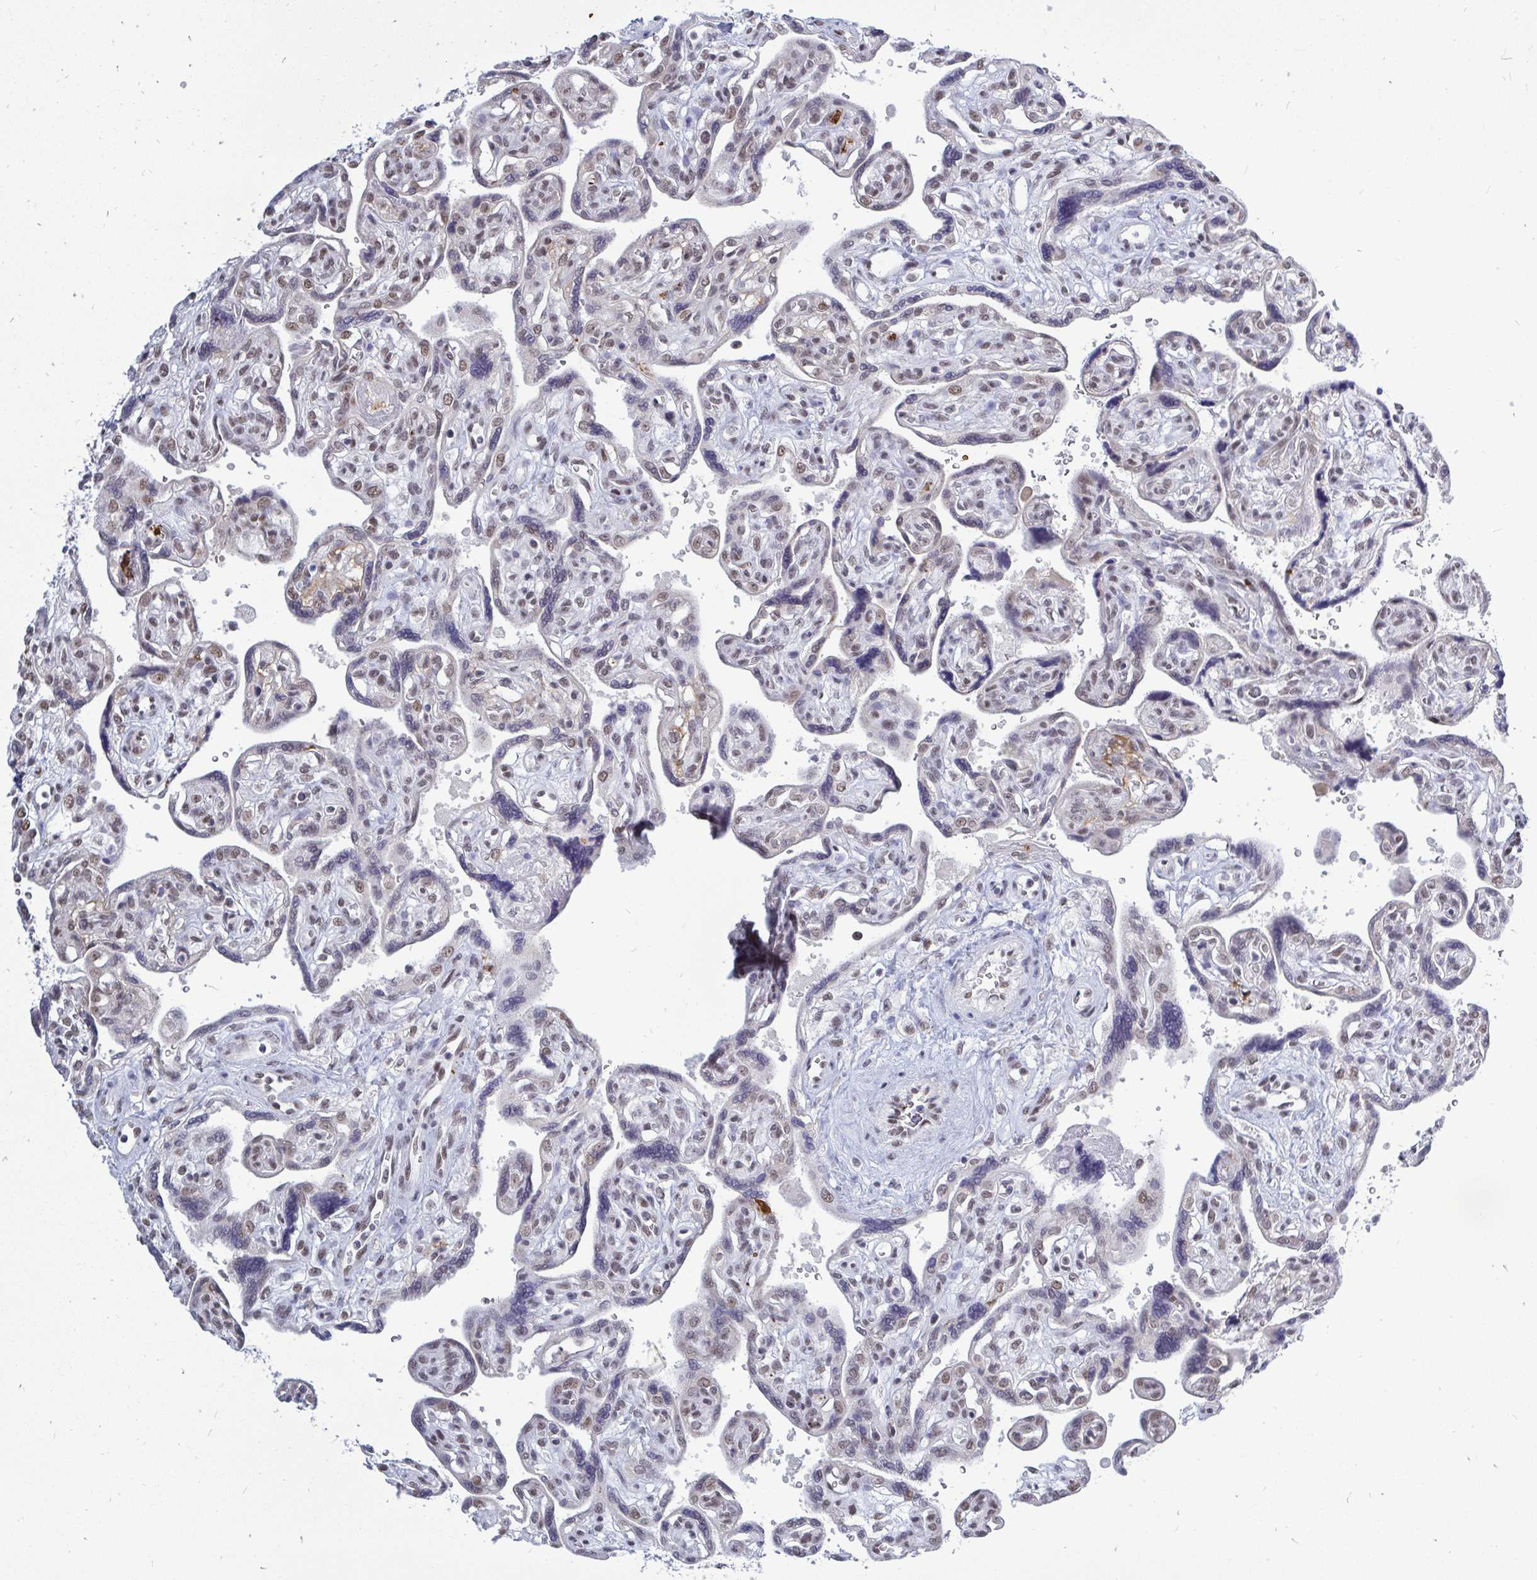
{"staining": {"intensity": "weak", "quantity": ">75%", "location": "nuclear"}, "tissue": "placenta", "cell_type": "Decidual cells", "image_type": "normal", "snomed": [{"axis": "morphology", "description": "Normal tissue, NOS"}, {"axis": "topography", "description": "Placenta"}], "caption": "A low amount of weak nuclear staining is seen in about >75% of decidual cells in unremarkable placenta.", "gene": "TRIP12", "patient": {"sex": "female", "age": 39}}